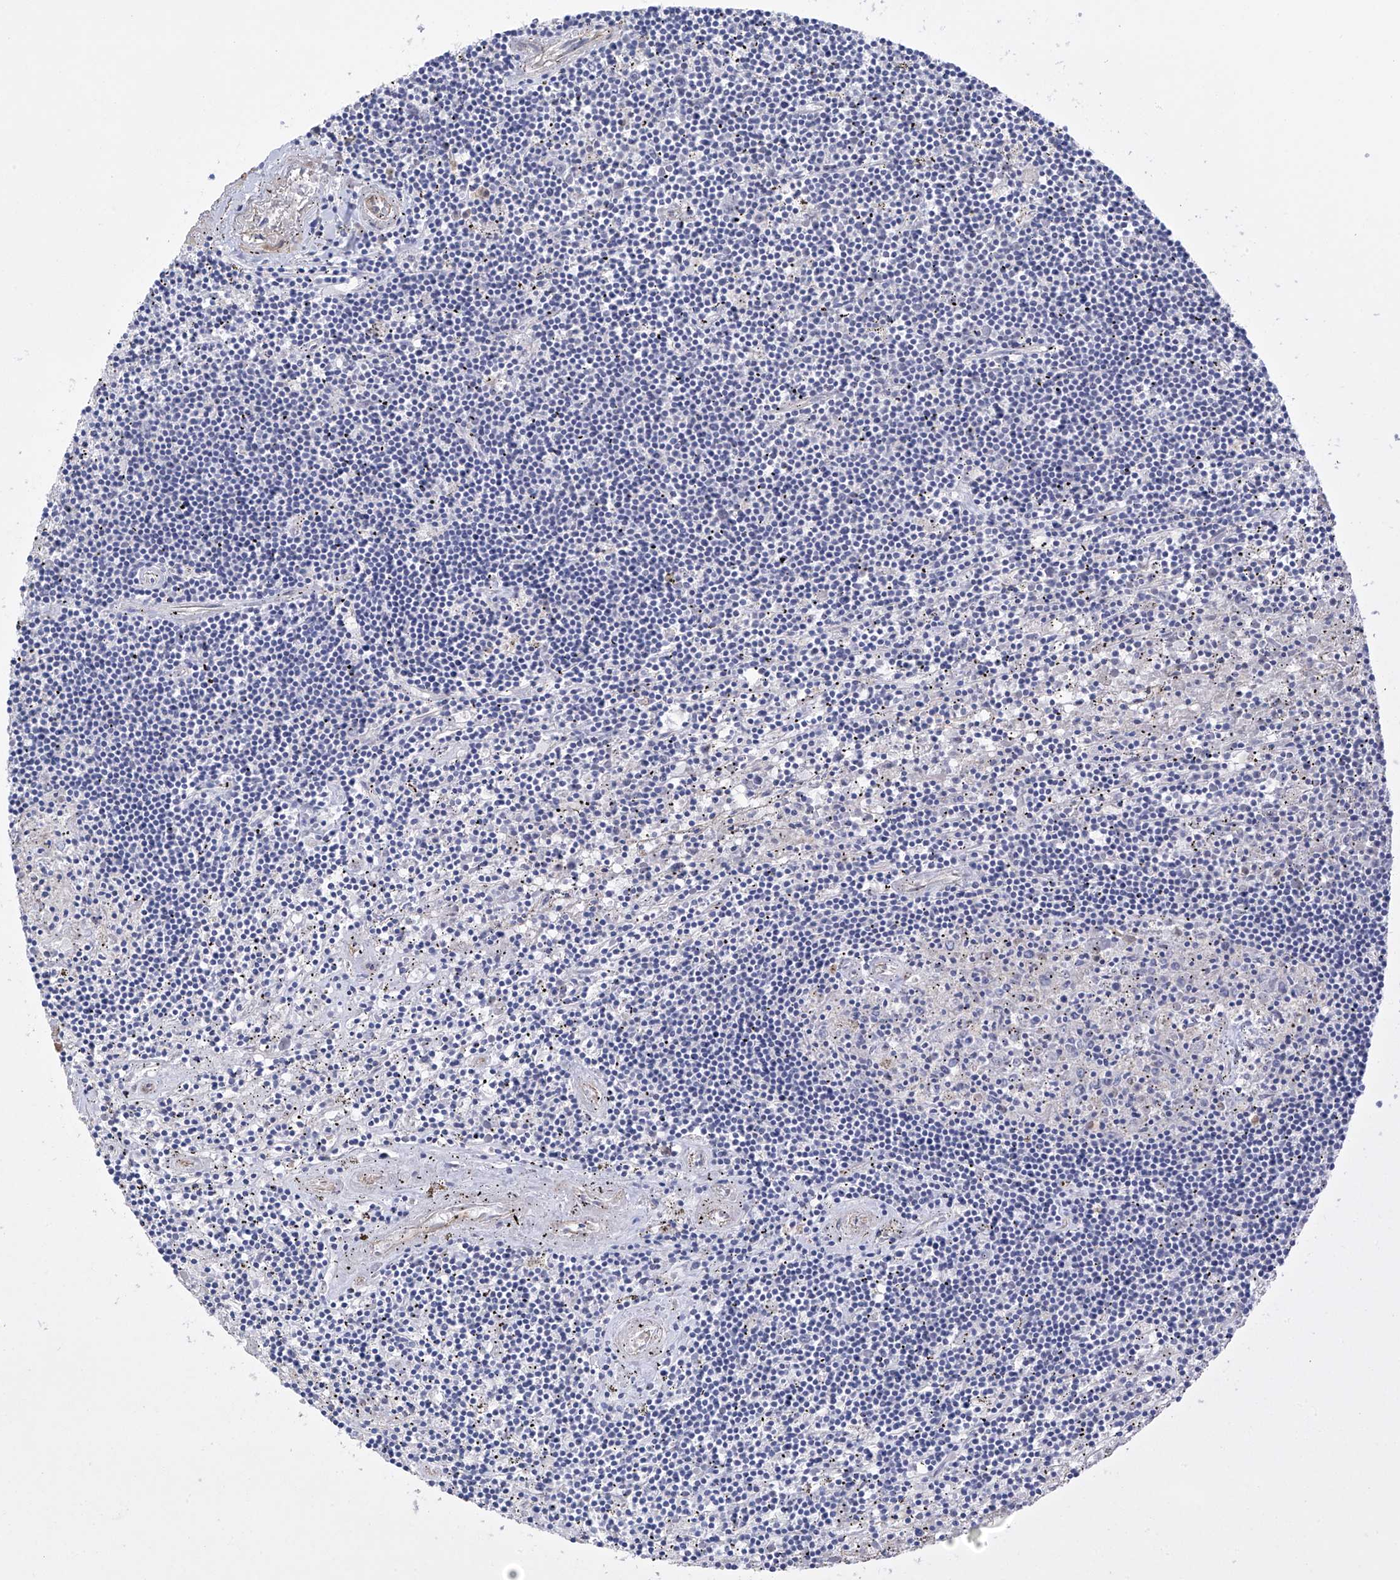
{"staining": {"intensity": "negative", "quantity": "none", "location": "none"}, "tissue": "lymphoma", "cell_type": "Tumor cells", "image_type": "cancer", "snomed": [{"axis": "morphology", "description": "Malignant lymphoma, non-Hodgkin's type, Low grade"}, {"axis": "topography", "description": "Spleen"}], "caption": "Lymphoma was stained to show a protein in brown. There is no significant positivity in tumor cells.", "gene": "PRSS12", "patient": {"sex": "male", "age": 76}}